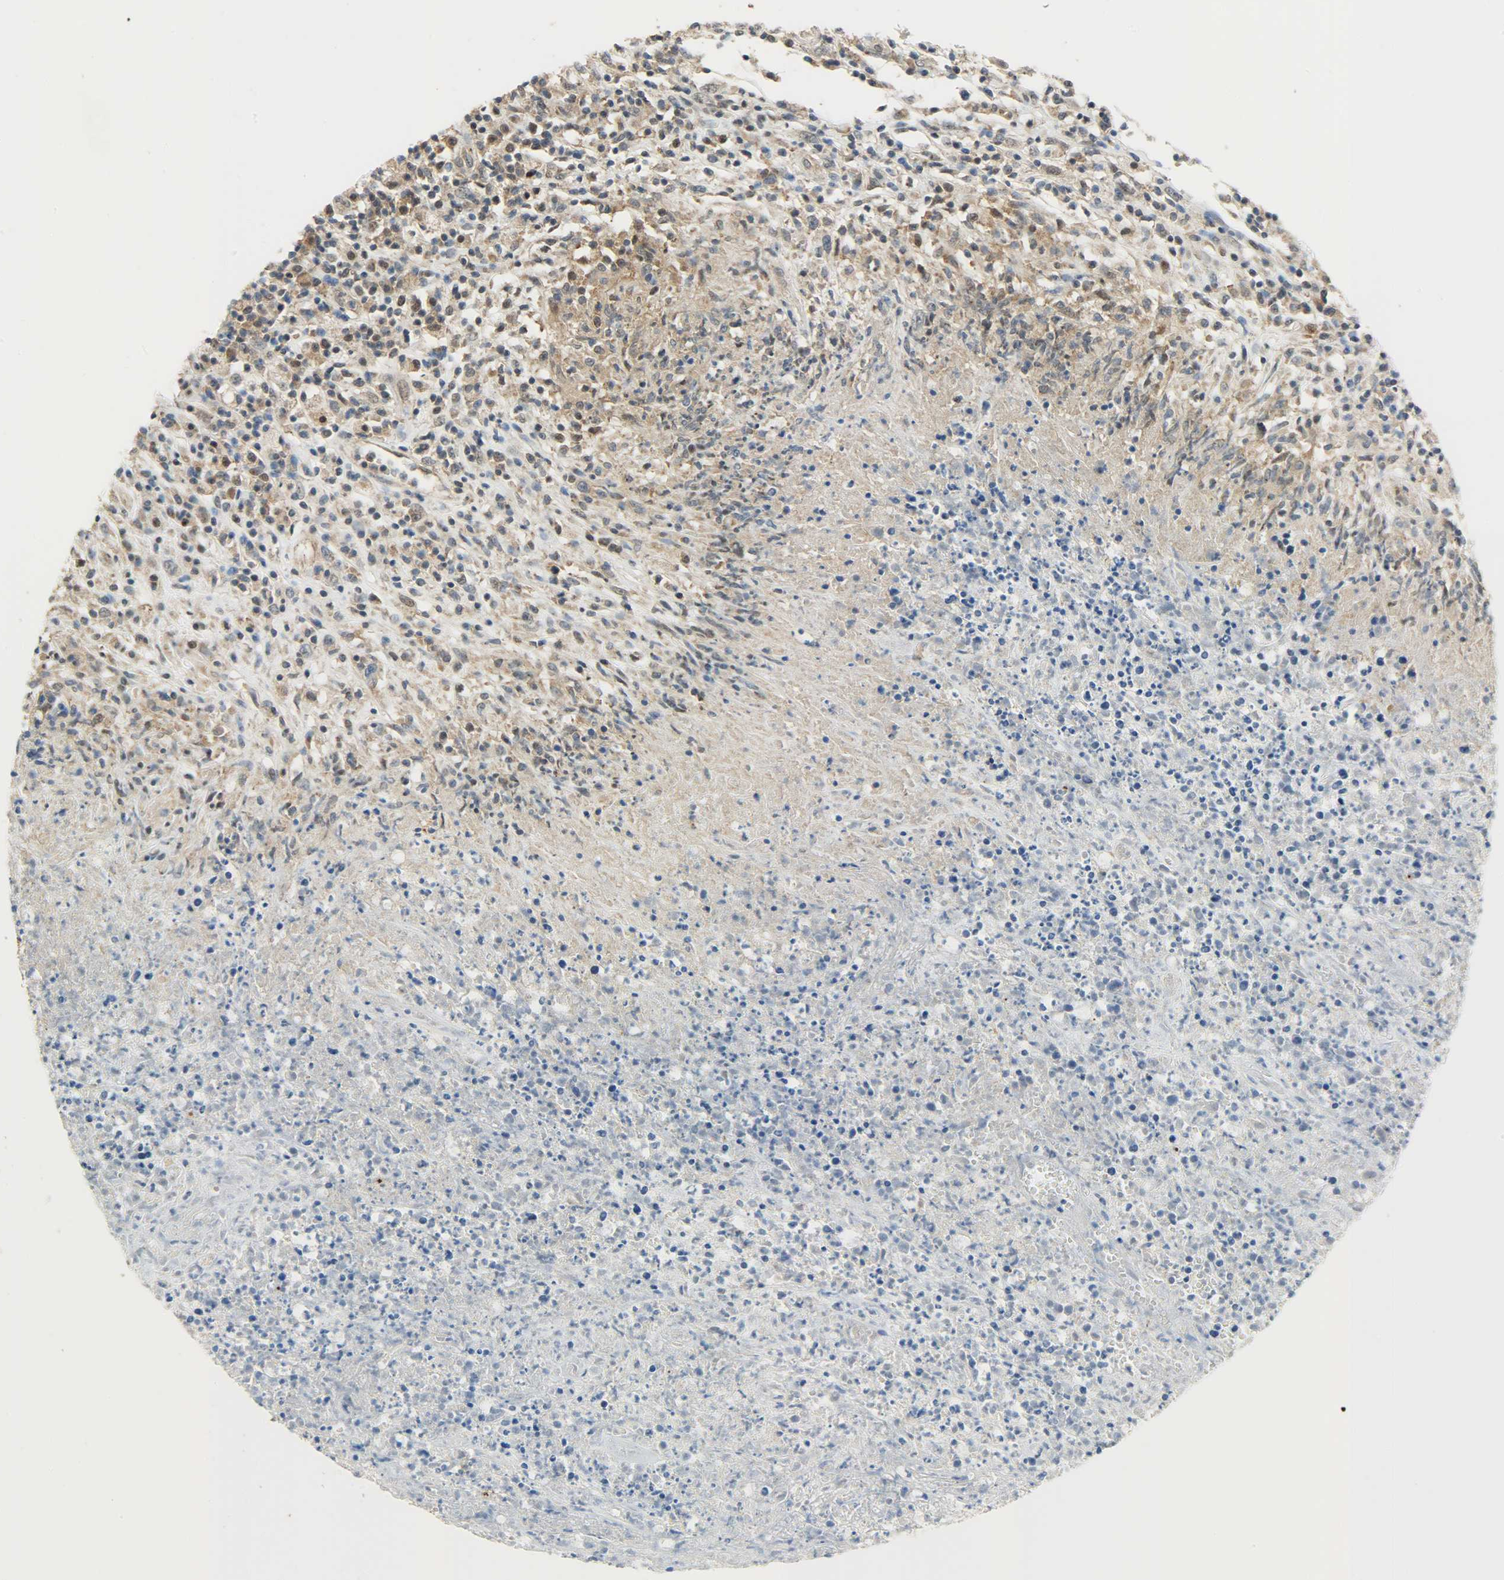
{"staining": {"intensity": "moderate", "quantity": ">75%", "location": "cytoplasmic/membranous"}, "tissue": "lymphoma", "cell_type": "Tumor cells", "image_type": "cancer", "snomed": [{"axis": "morphology", "description": "Malignant lymphoma, non-Hodgkin's type, High grade"}, {"axis": "topography", "description": "Lymph node"}], "caption": "Immunohistochemical staining of human lymphoma demonstrates medium levels of moderate cytoplasmic/membranous protein expression in about >75% of tumor cells. (DAB IHC, brown staining for protein, blue staining for nuclei).", "gene": "GIT2", "patient": {"sex": "female", "age": 84}}